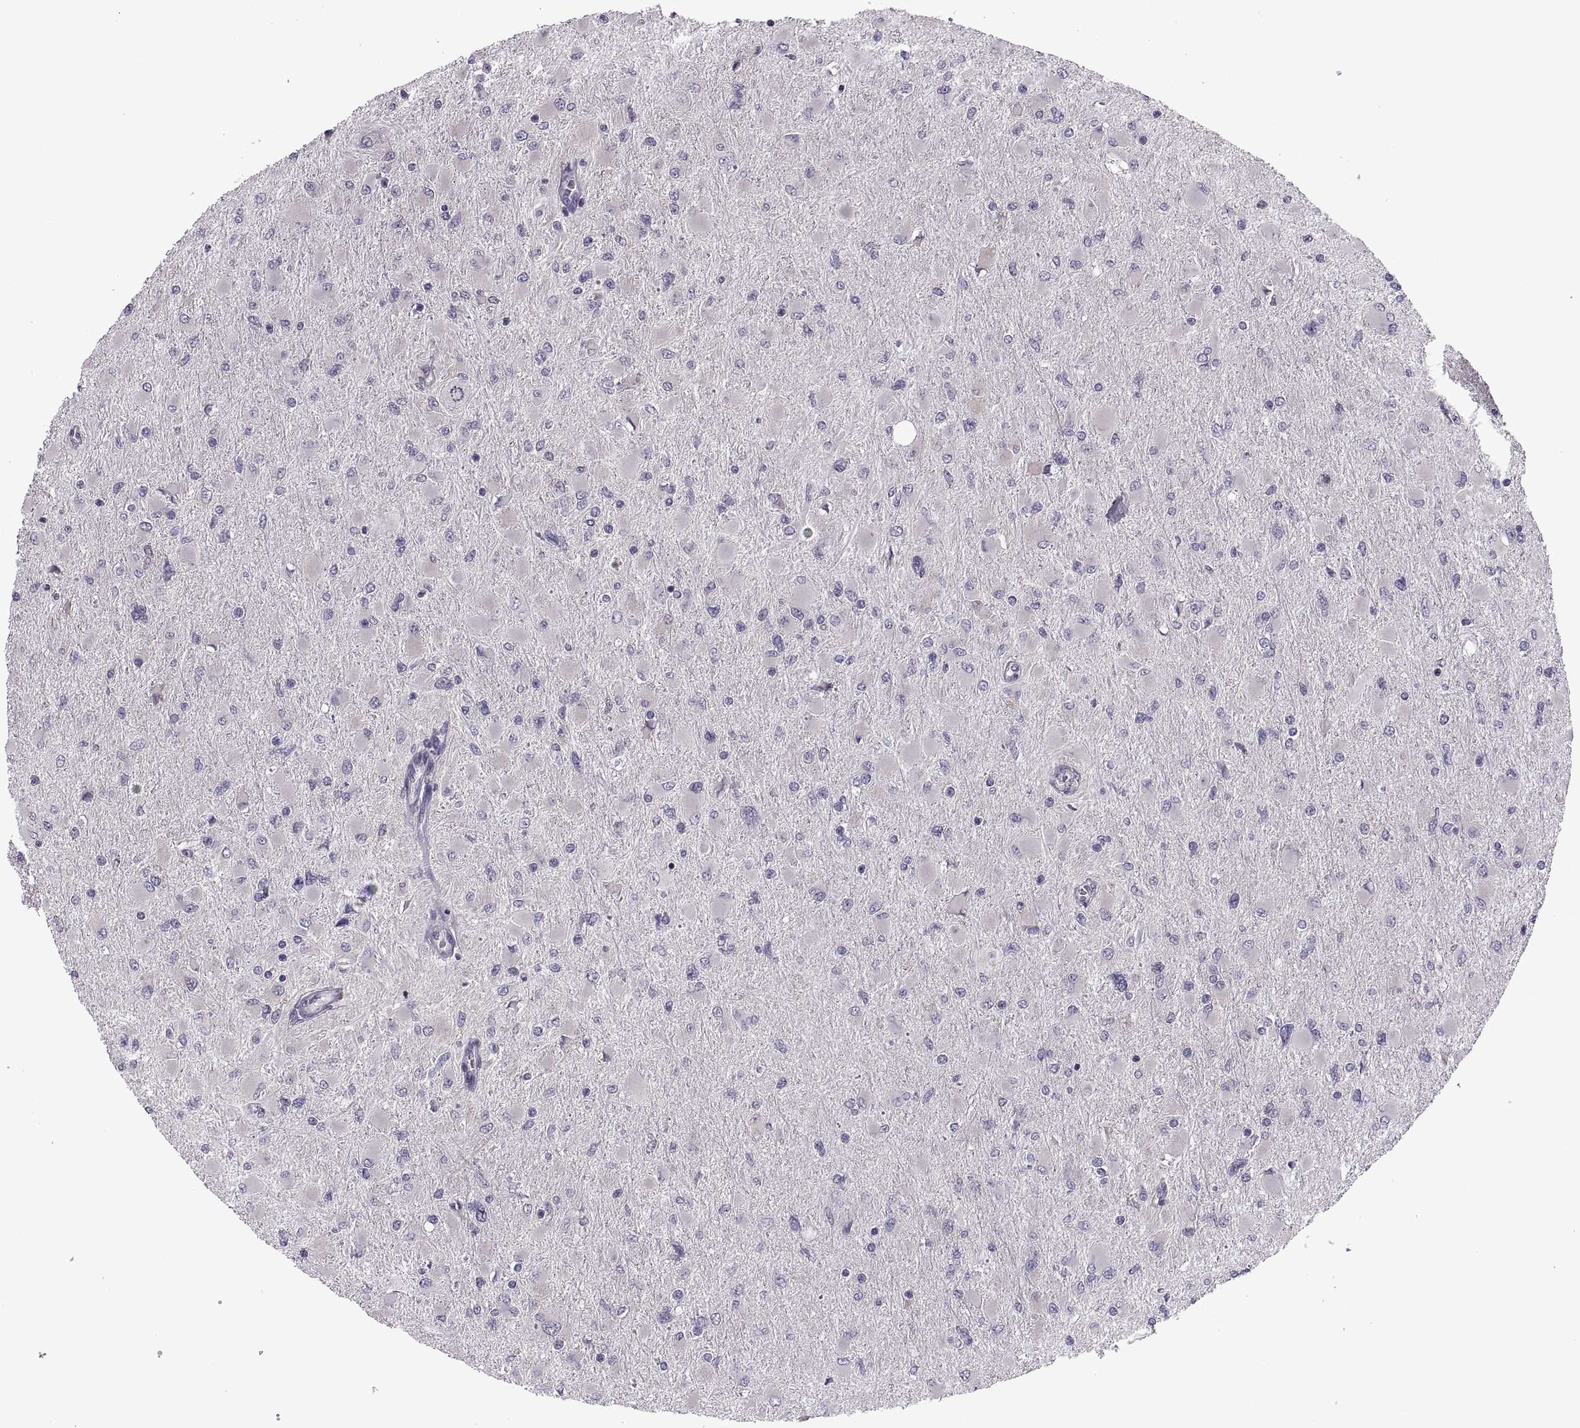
{"staining": {"intensity": "negative", "quantity": "none", "location": "none"}, "tissue": "glioma", "cell_type": "Tumor cells", "image_type": "cancer", "snomed": [{"axis": "morphology", "description": "Glioma, malignant, High grade"}, {"axis": "topography", "description": "Cerebral cortex"}], "caption": "An IHC micrograph of glioma is shown. There is no staining in tumor cells of glioma. The staining was performed using DAB to visualize the protein expression in brown, while the nuclei were stained in blue with hematoxylin (Magnification: 20x).", "gene": "LETM2", "patient": {"sex": "female", "age": 36}}